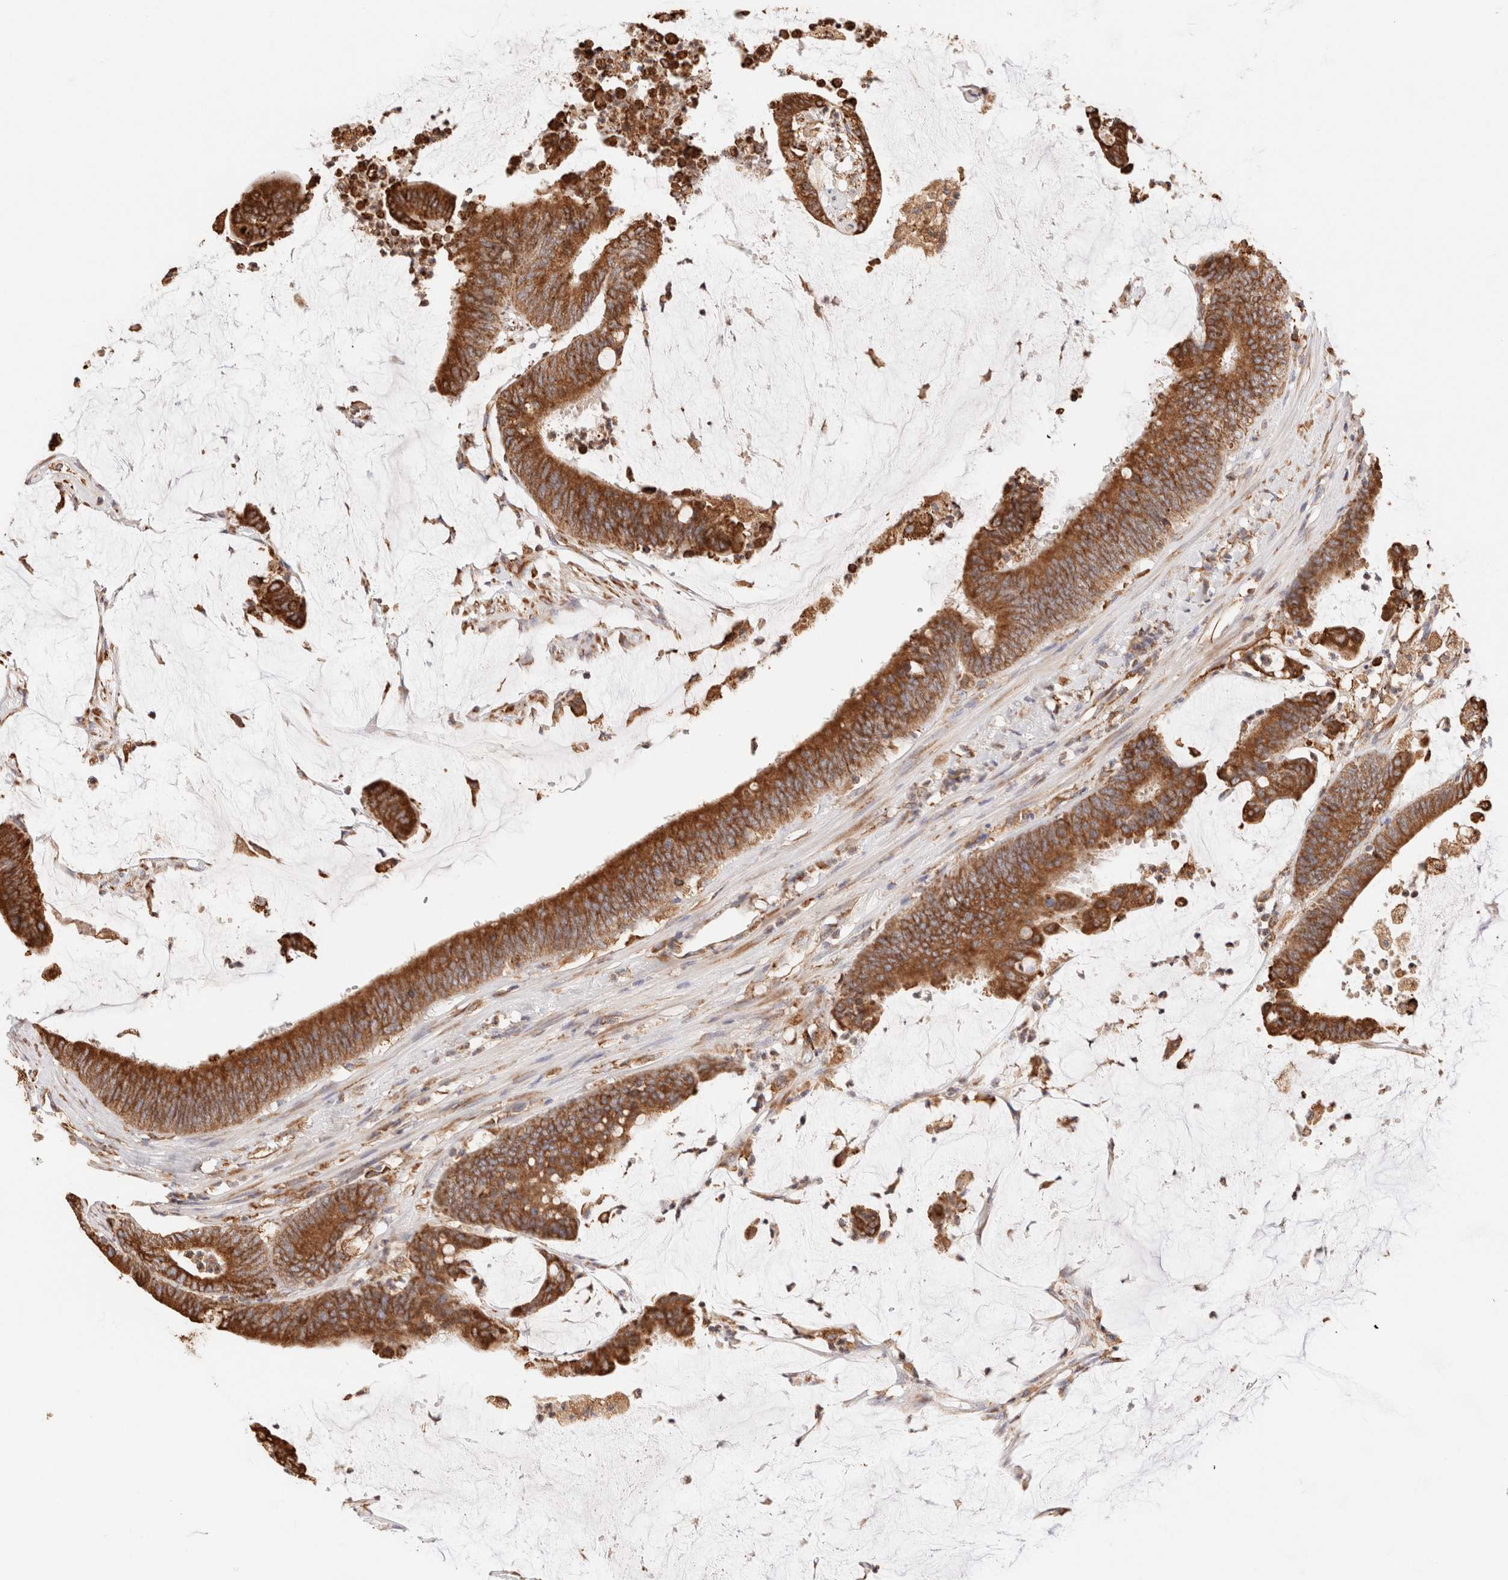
{"staining": {"intensity": "strong", "quantity": ">75%", "location": "cytoplasmic/membranous"}, "tissue": "colorectal cancer", "cell_type": "Tumor cells", "image_type": "cancer", "snomed": [{"axis": "morphology", "description": "Adenocarcinoma, NOS"}, {"axis": "topography", "description": "Rectum"}], "caption": "Colorectal cancer (adenocarcinoma) was stained to show a protein in brown. There is high levels of strong cytoplasmic/membranous positivity in approximately >75% of tumor cells. The staining was performed using DAB (3,3'-diaminobenzidine) to visualize the protein expression in brown, while the nuclei were stained in blue with hematoxylin (Magnification: 20x).", "gene": "FER", "patient": {"sex": "female", "age": 66}}